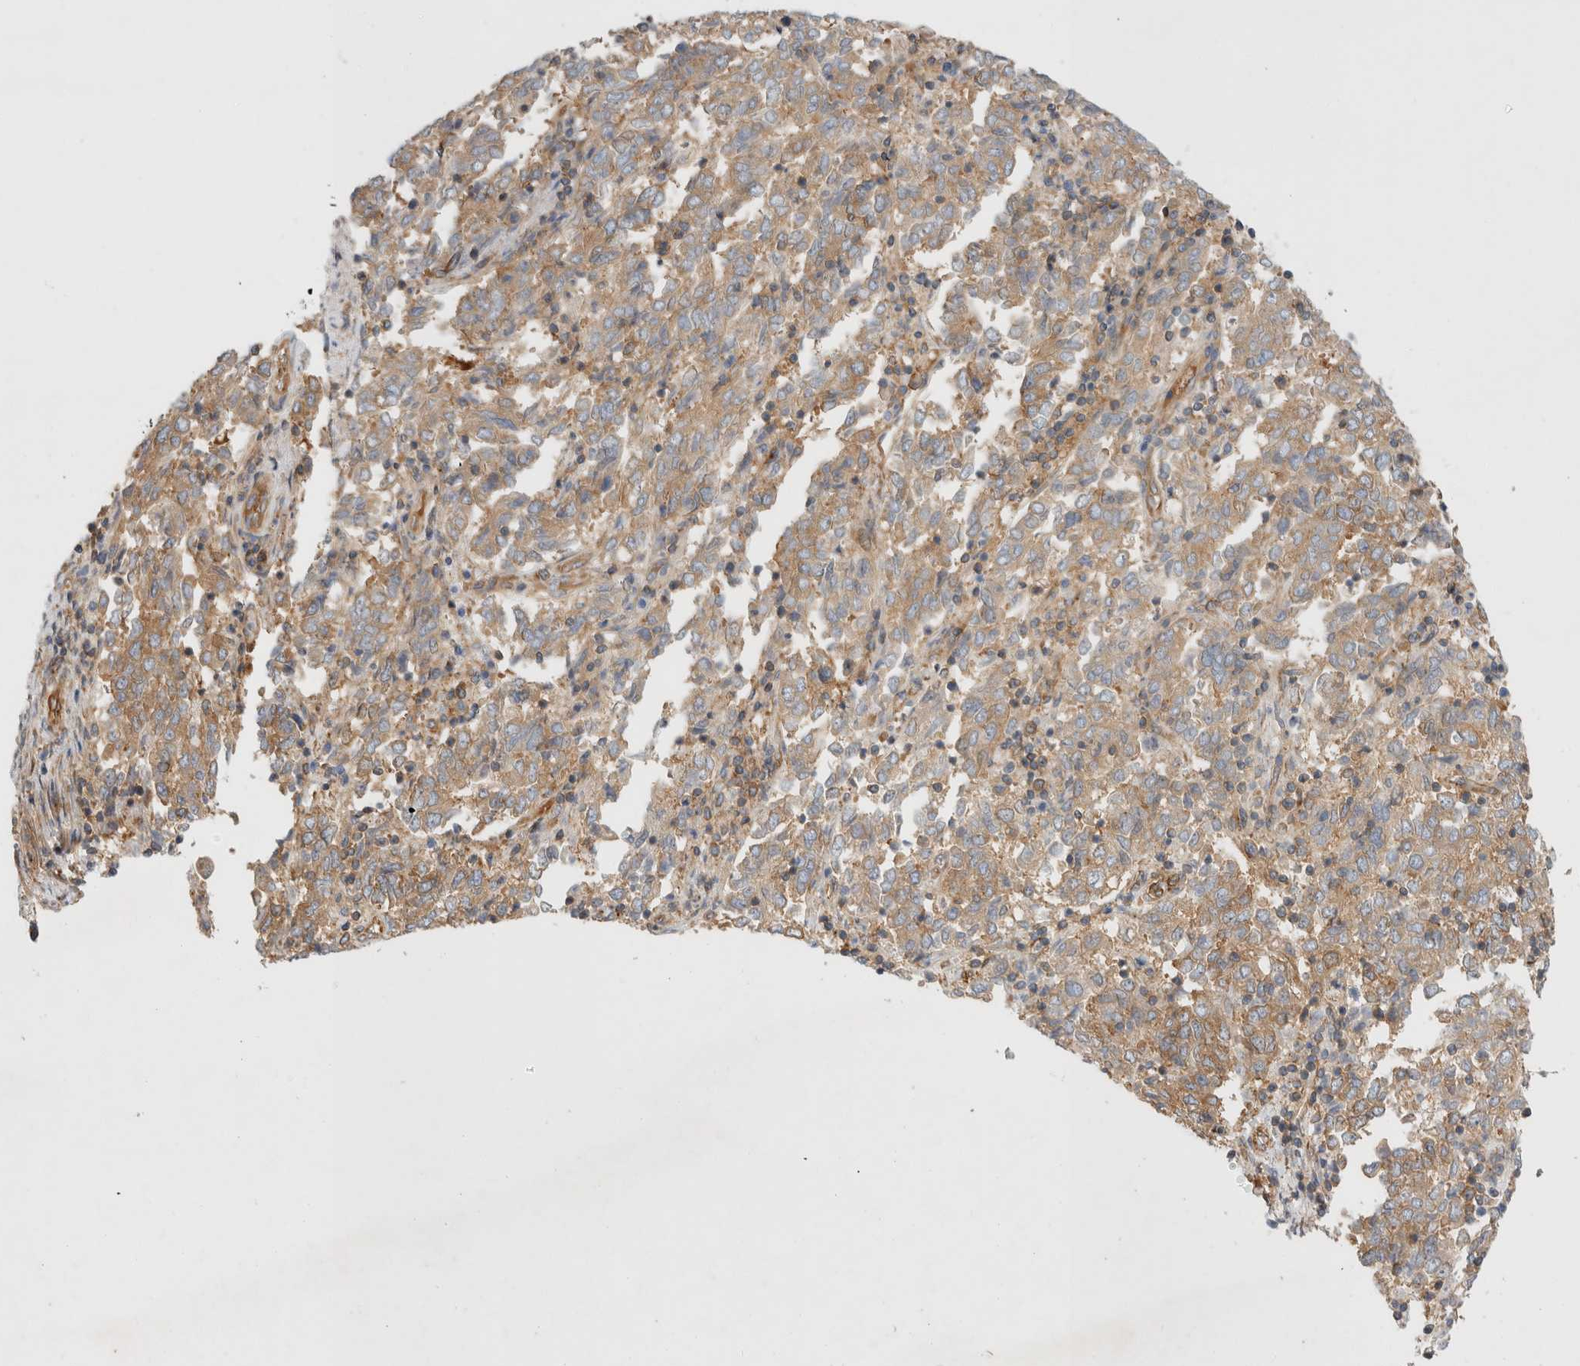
{"staining": {"intensity": "weak", "quantity": ">75%", "location": "cytoplasmic/membranous"}, "tissue": "endometrial cancer", "cell_type": "Tumor cells", "image_type": "cancer", "snomed": [{"axis": "morphology", "description": "Adenocarcinoma, NOS"}, {"axis": "topography", "description": "Endometrium"}], "caption": "High-magnification brightfield microscopy of endometrial cancer stained with DAB (3,3'-diaminobenzidine) (brown) and counterstained with hematoxylin (blue). tumor cells exhibit weak cytoplasmic/membranous positivity is identified in approximately>75% of cells. Nuclei are stained in blue.", "gene": "GPR150", "patient": {"sex": "female", "age": 80}}